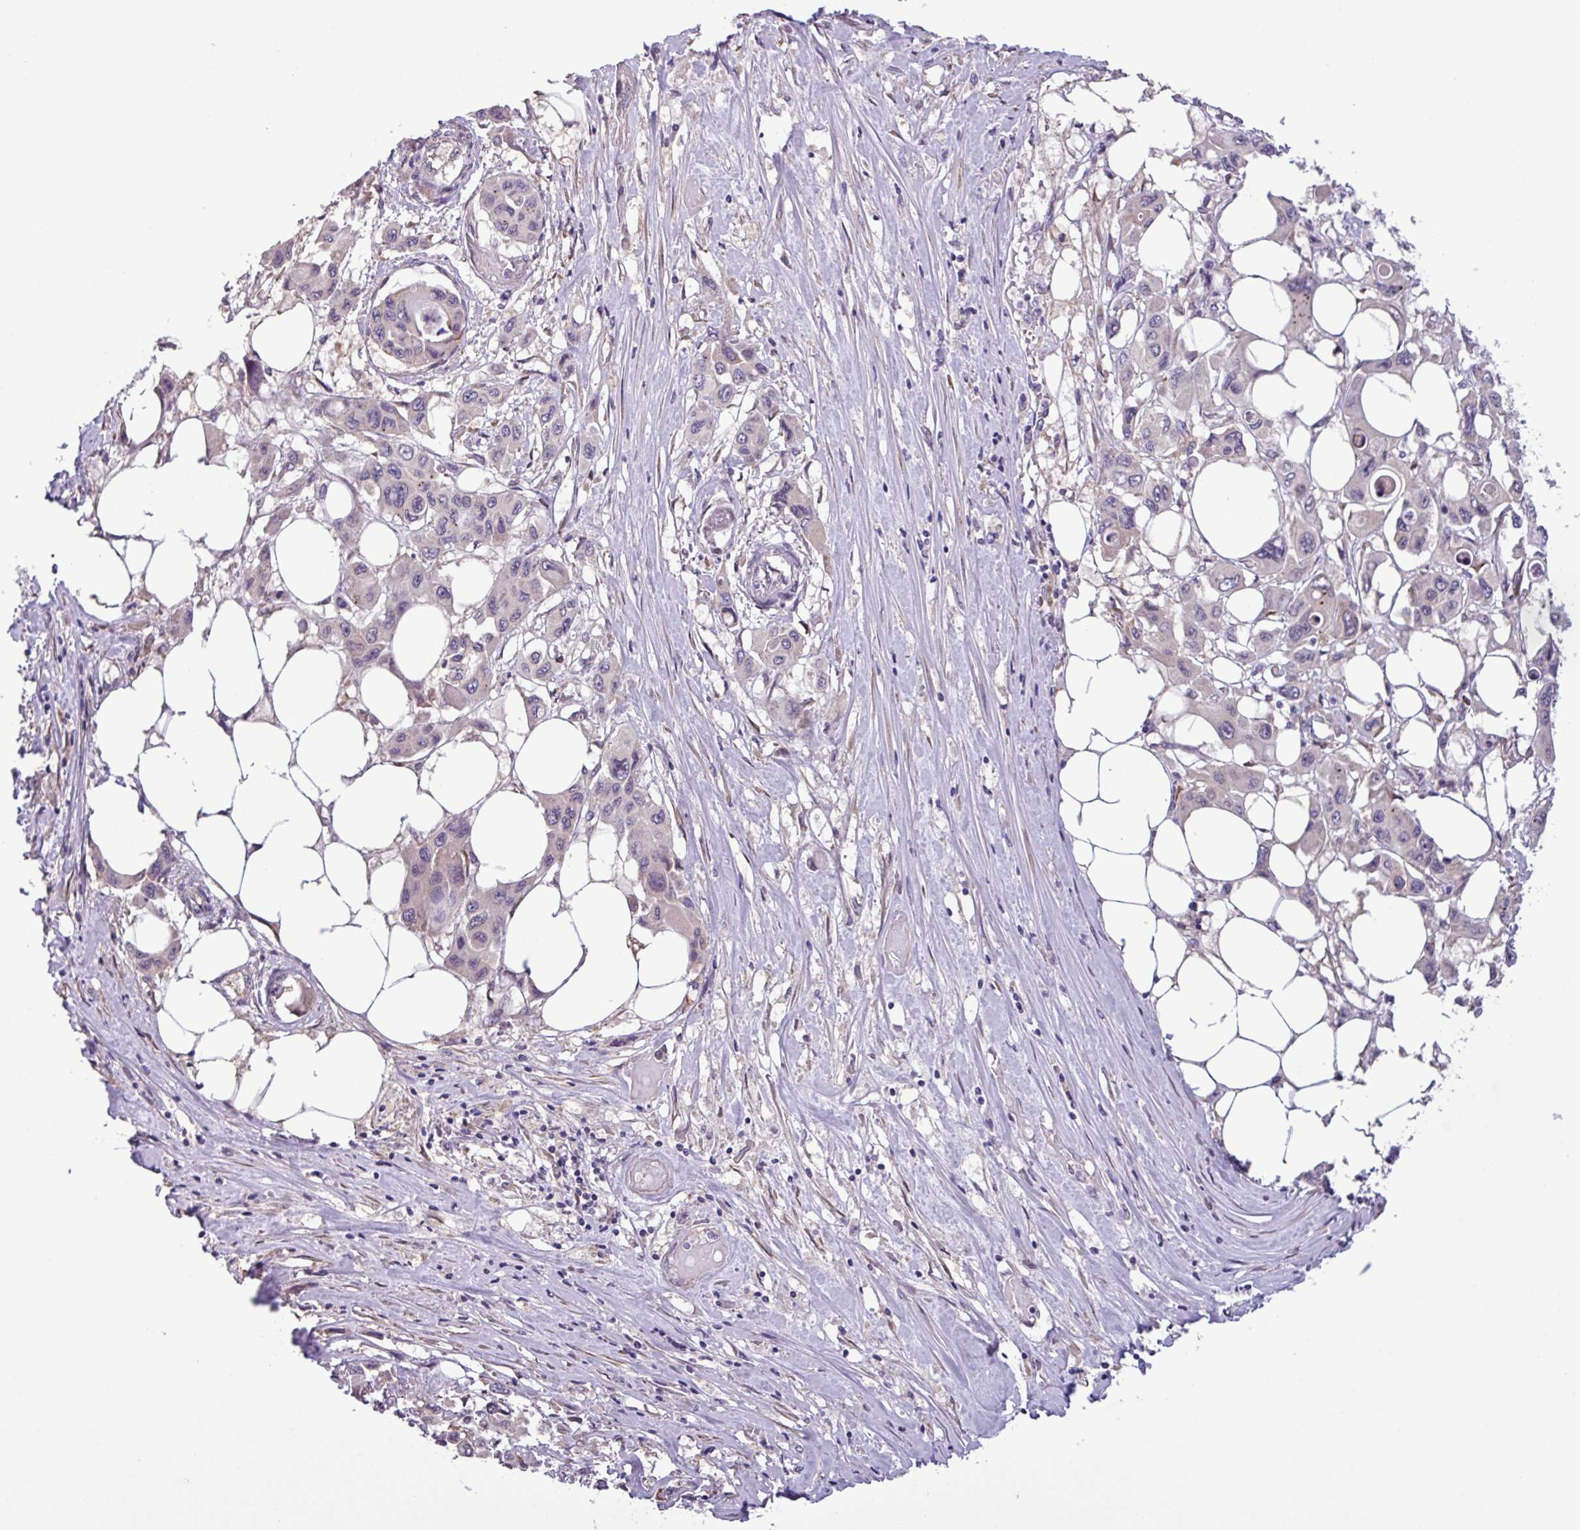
{"staining": {"intensity": "negative", "quantity": "none", "location": "none"}, "tissue": "pancreatic cancer", "cell_type": "Tumor cells", "image_type": "cancer", "snomed": [{"axis": "morphology", "description": "Adenocarcinoma, NOS"}, {"axis": "topography", "description": "Pancreas"}], "caption": "Pancreatic cancer was stained to show a protein in brown. There is no significant expression in tumor cells.", "gene": "C20orf27", "patient": {"sex": "male", "age": 92}}